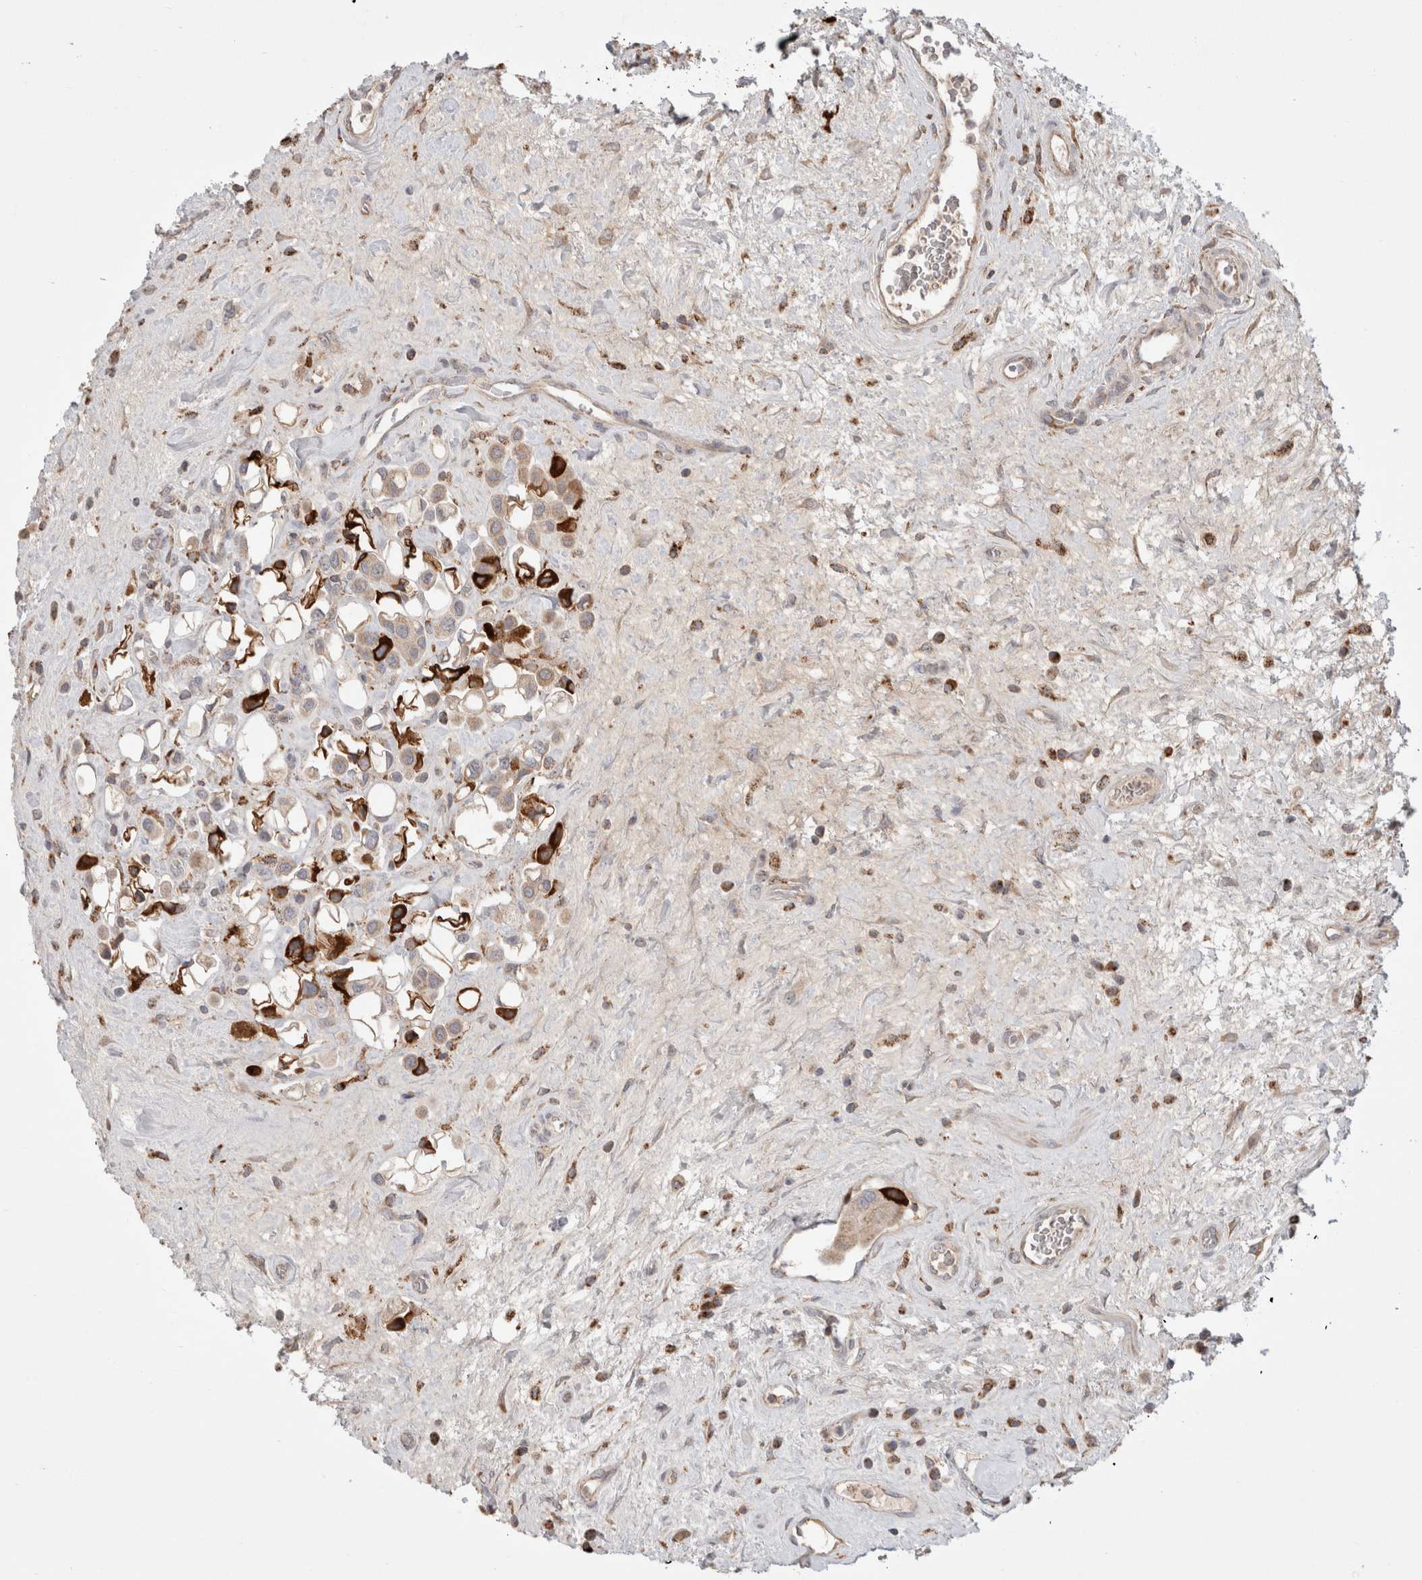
{"staining": {"intensity": "strong", "quantity": "25%-75%", "location": "cytoplasmic/membranous"}, "tissue": "urothelial cancer", "cell_type": "Tumor cells", "image_type": "cancer", "snomed": [{"axis": "morphology", "description": "Urothelial carcinoma, High grade"}, {"axis": "topography", "description": "Urinary bladder"}], "caption": "High-magnification brightfield microscopy of high-grade urothelial carcinoma stained with DAB (3,3'-diaminobenzidine) (brown) and counterstained with hematoxylin (blue). tumor cells exhibit strong cytoplasmic/membranous positivity is seen in about25%-75% of cells.", "gene": "HROB", "patient": {"sex": "male", "age": 50}}